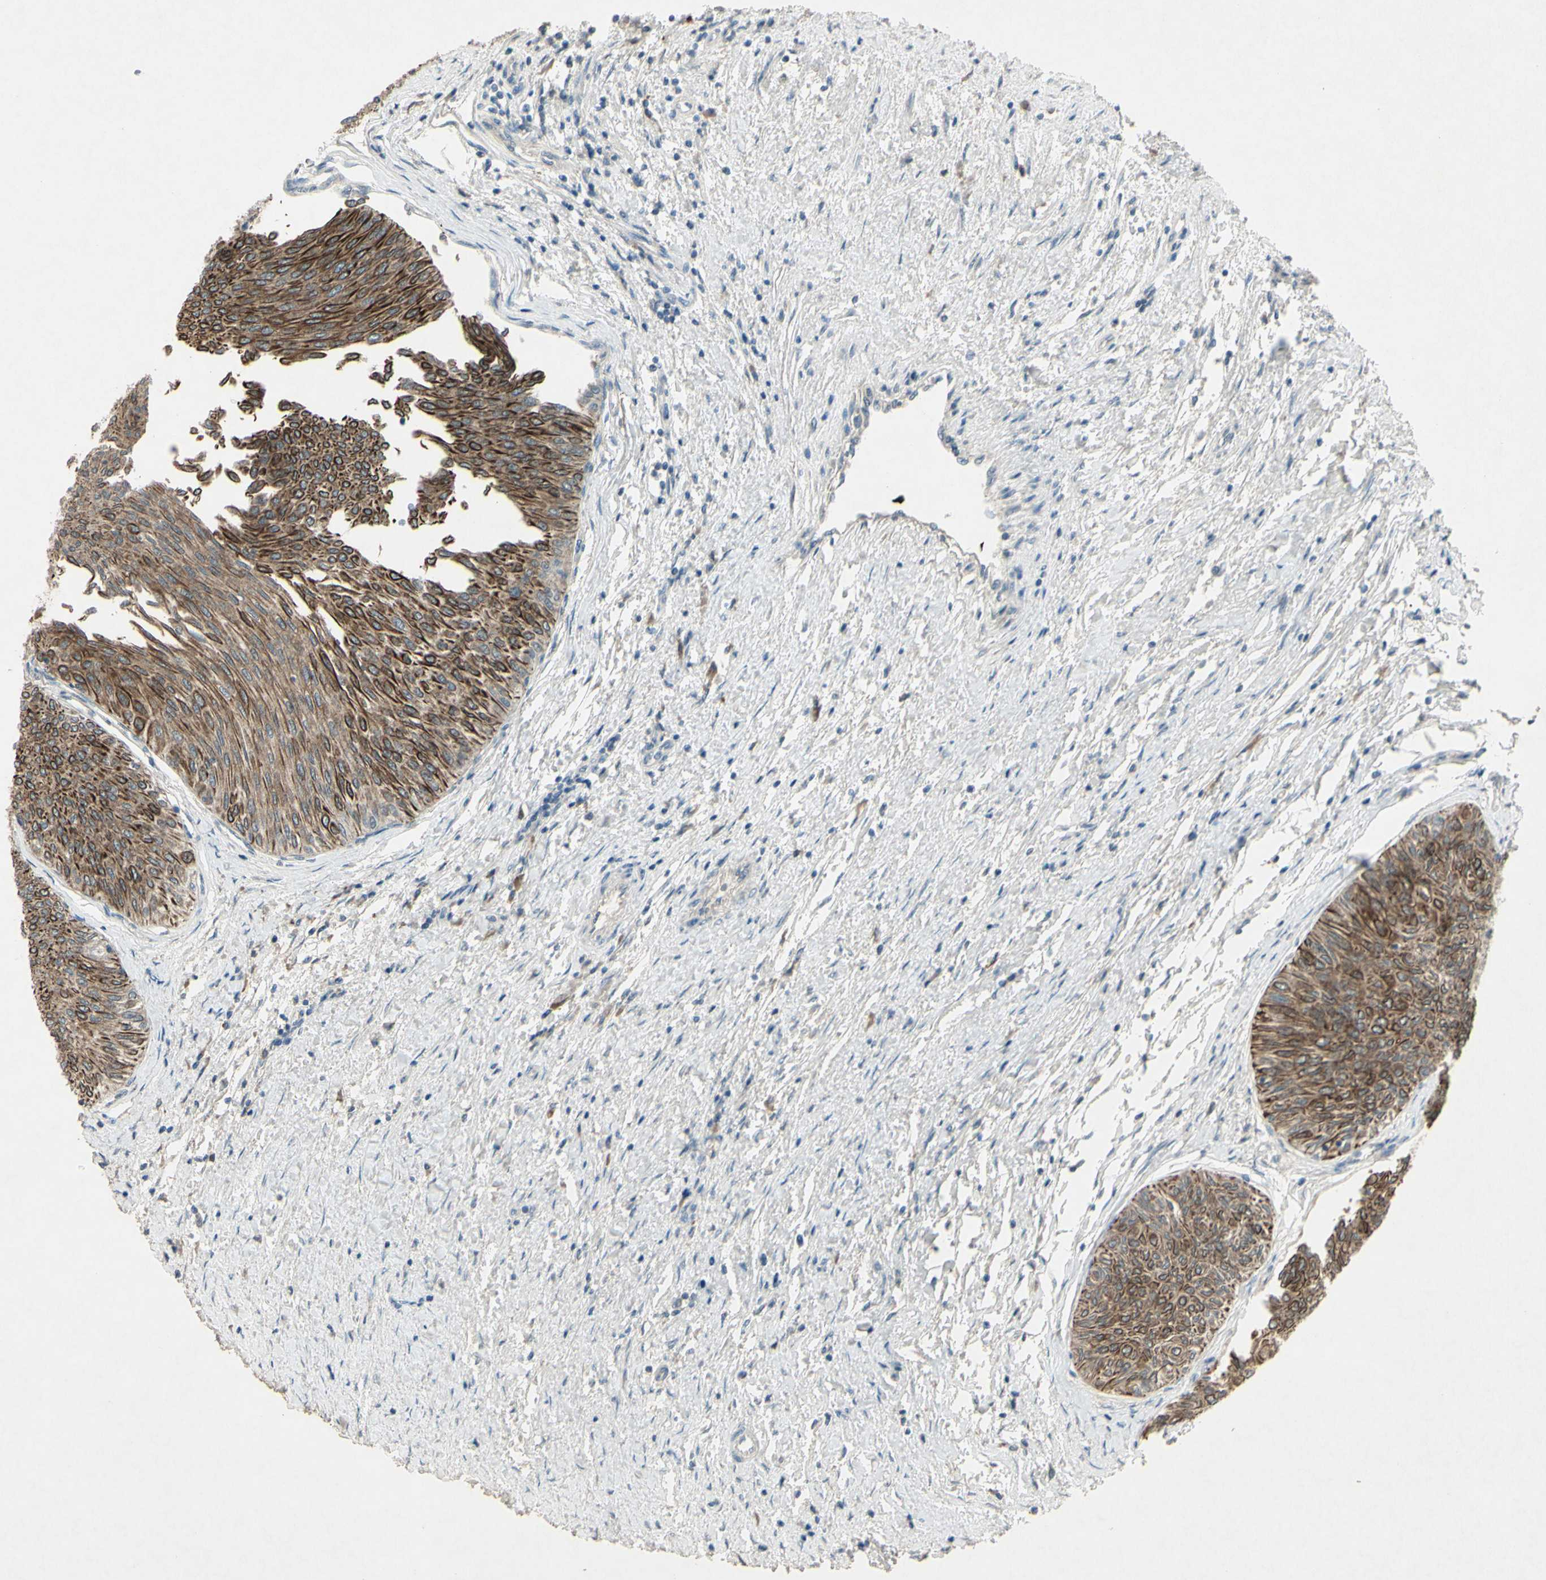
{"staining": {"intensity": "strong", "quantity": ">75%", "location": "cytoplasmic/membranous"}, "tissue": "urothelial cancer", "cell_type": "Tumor cells", "image_type": "cancer", "snomed": [{"axis": "morphology", "description": "Urothelial carcinoma, Low grade"}, {"axis": "topography", "description": "Urinary bladder"}], "caption": "Immunohistochemistry (IHC) (DAB (3,3'-diaminobenzidine)) staining of low-grade urothelial carcinoma shows strong cytoplasmic/membranous protein expression in about >75% of tumor cells.", "gene": "TIMM21", "patient": {"sex": "male", "age": 78}}